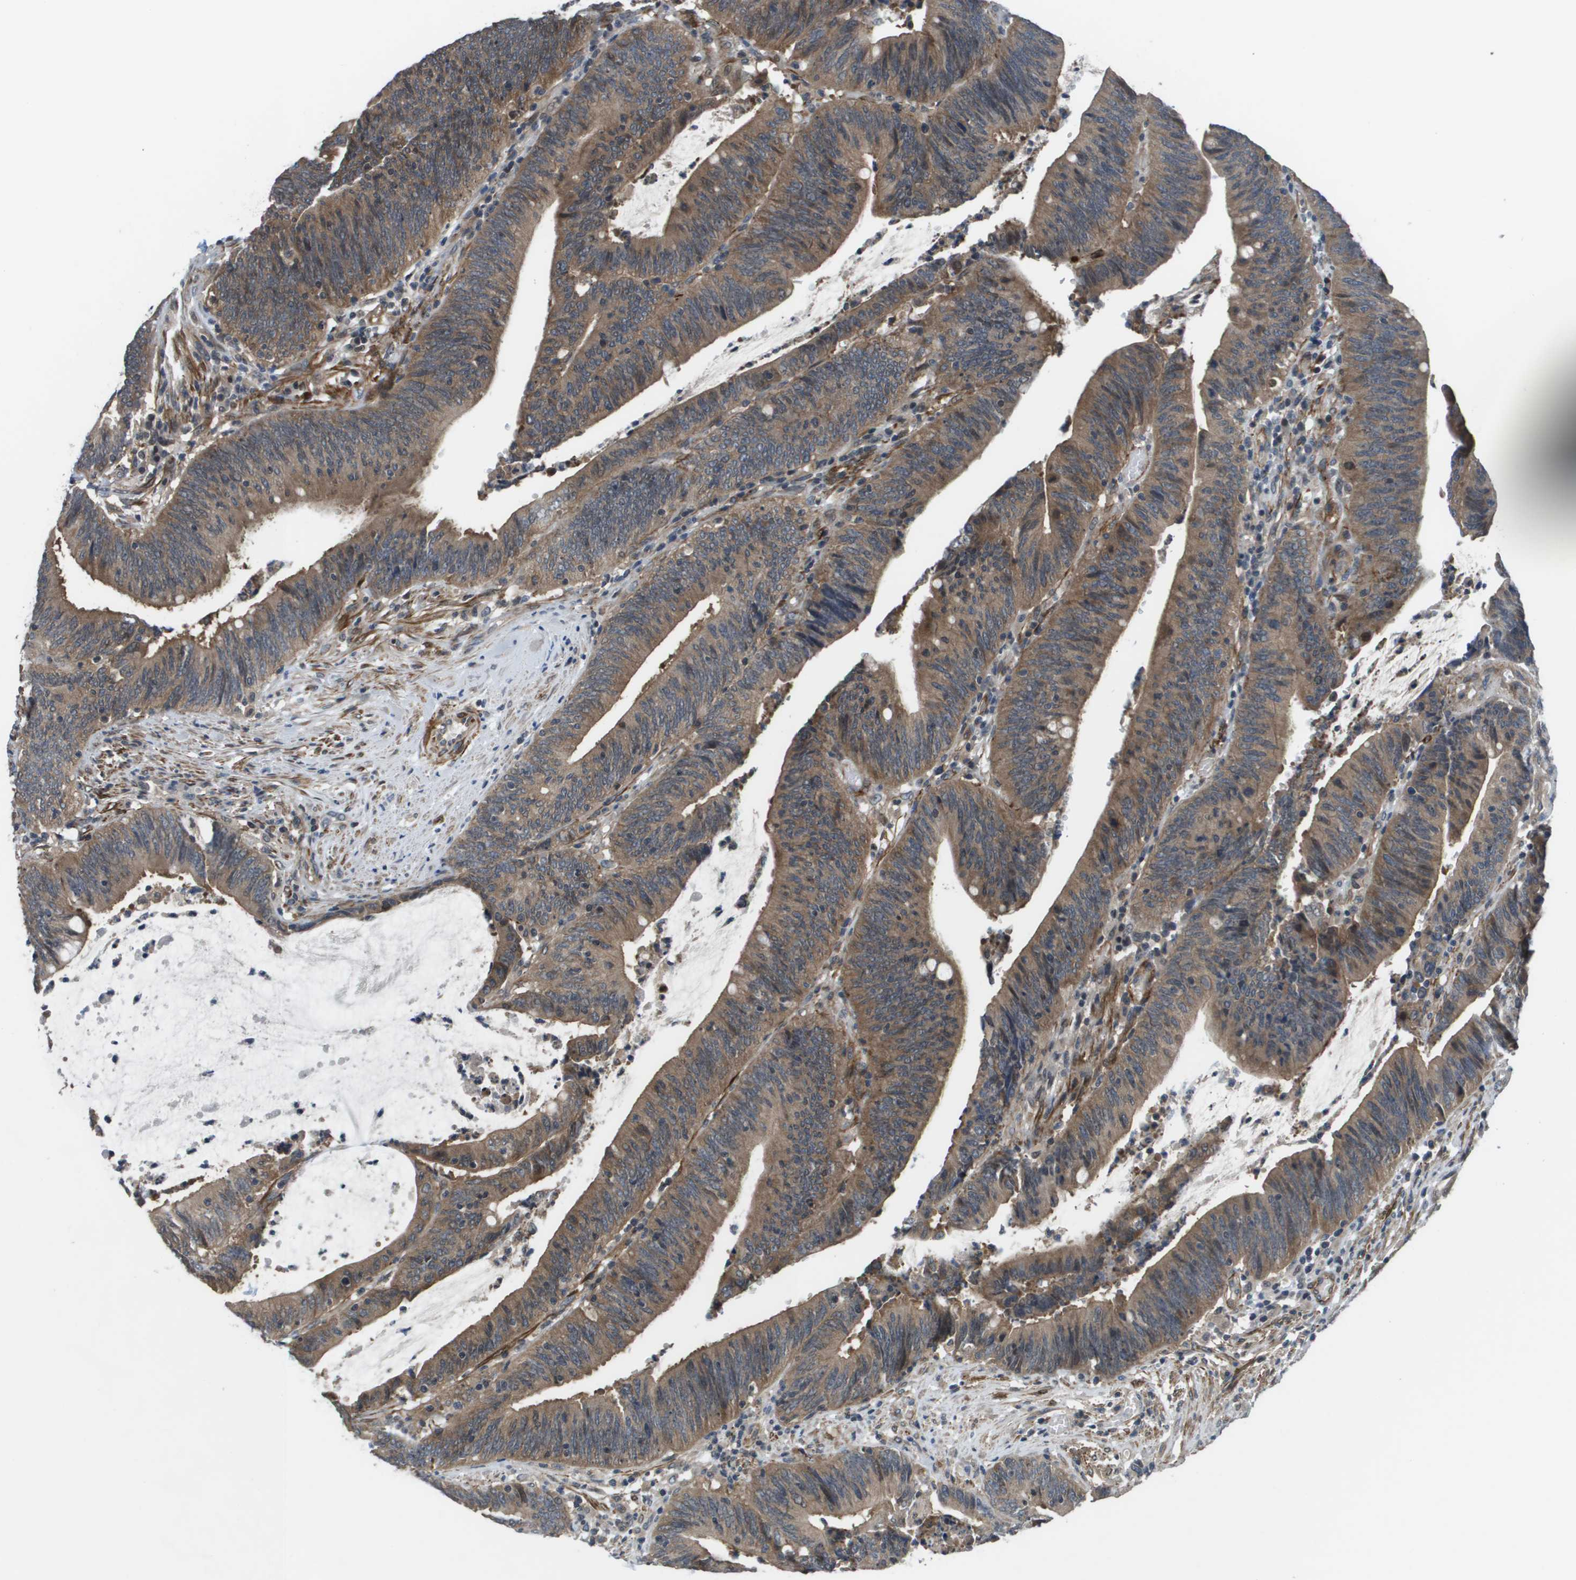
{"staining": {"intensity": "moderate", "quantity": ">75%", "location": "cytoplasmic/membranous"}, "tissue": "colorectal cancer", "cell_type": "Tumor cells", "image_type": "cancer", "snomed": [{"axis": "morphology", "description": "Normal tissue, NOS"}, {"axis": "morphology", "description": "Adenocarcinoma, NOS"}, {"axis": "topography", "description": "Rectum"}], "caption": "Moderate cytoplasmic/membranous expression for a protein is present in about >75% of tumor cells of colorectal cancer using IHC.", "gene": "ENPP5", "patient": {"sex": "female", "age": 66}}